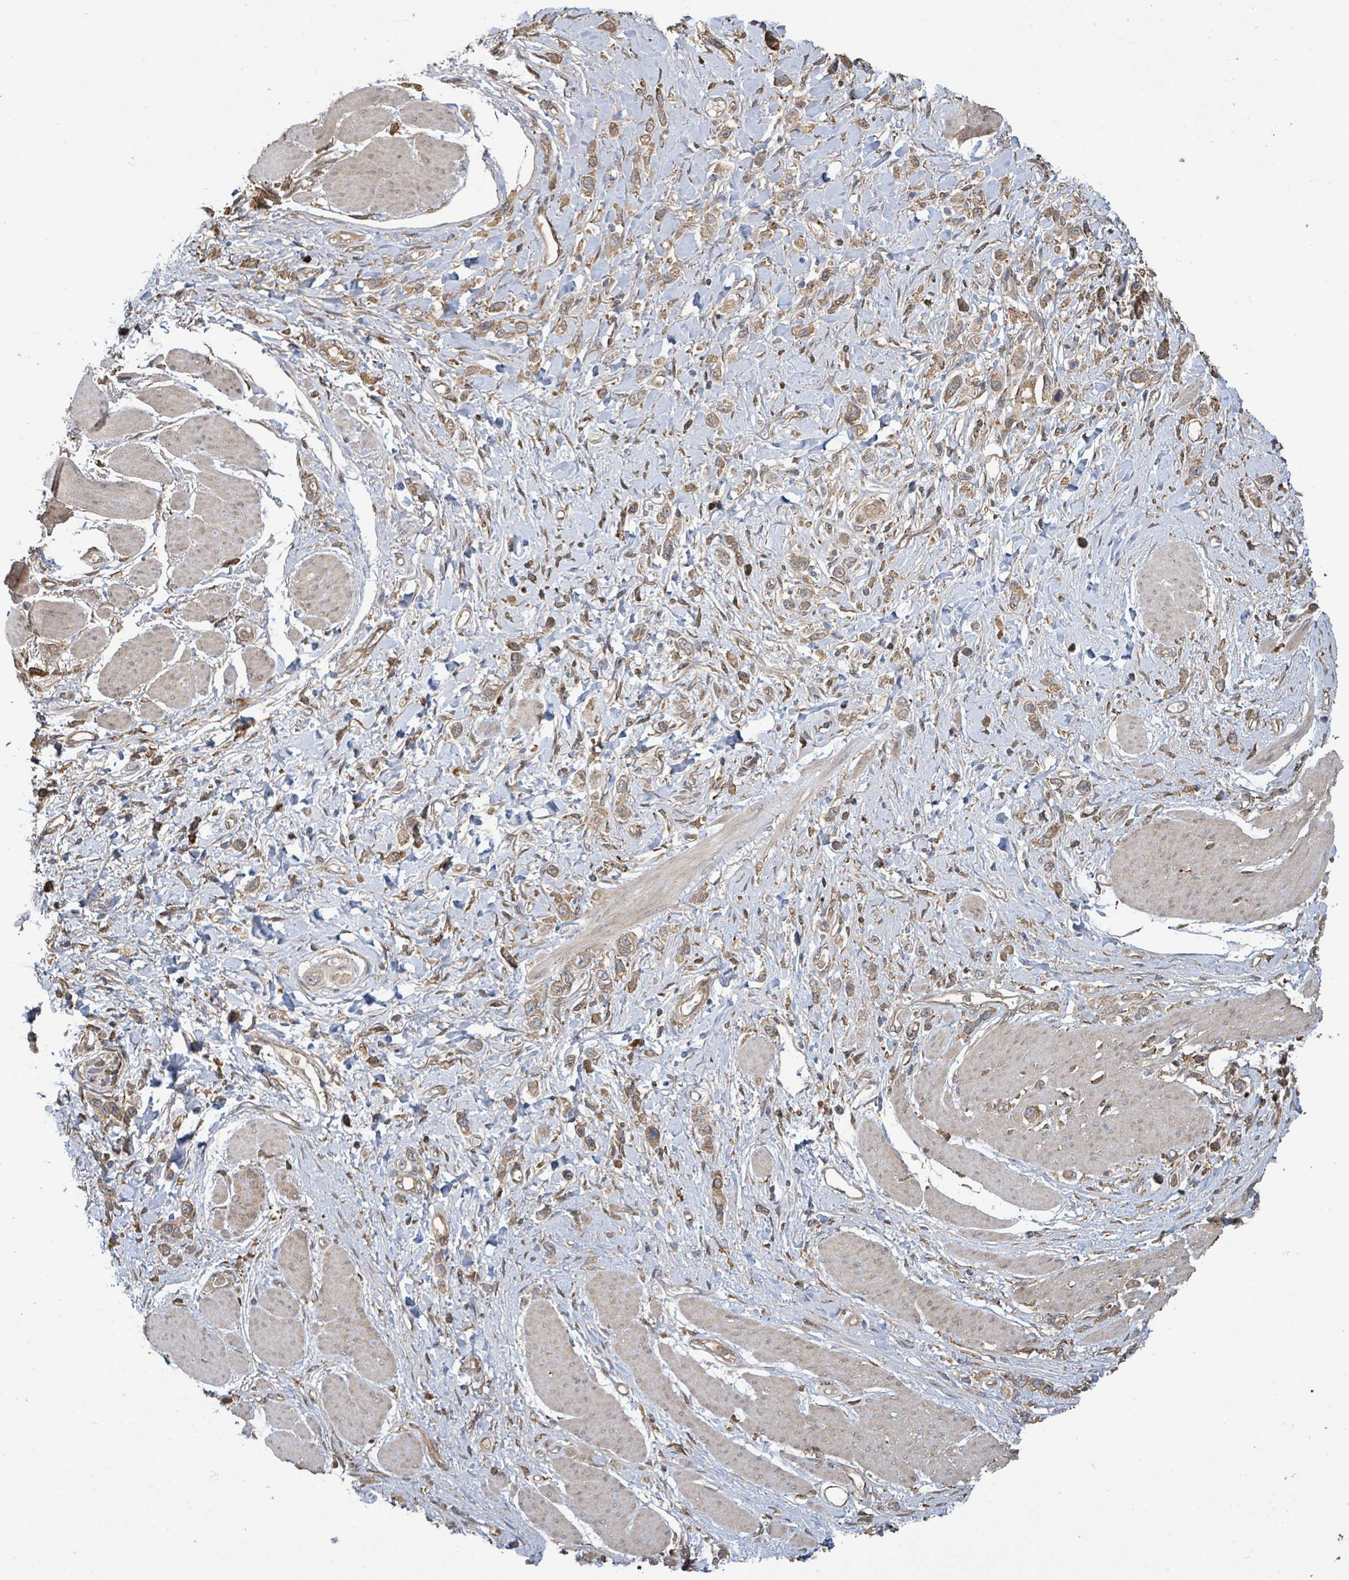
{"staining": {"intensity": "moderate", "quantity": ">75%", "location": "cytoplasmic/membranous"}, "tissue": "stomach cancer", "cell_type": "Tumor cells", "image_type": "cancer", "snomed": [{"axis": "morphology", "description": "Adenocarcinoma, NOS"}, {"axis": "topography", "description": "Stomach"}], "caption": "This is an image of immunohistochemistry staining of adenocarcinoma (stomach), which shows moderate expression in the cytoplasmic/membranous of tumor cells.", "gene": "ARPIN", "patient": {"sex": "female", "age": 65}}